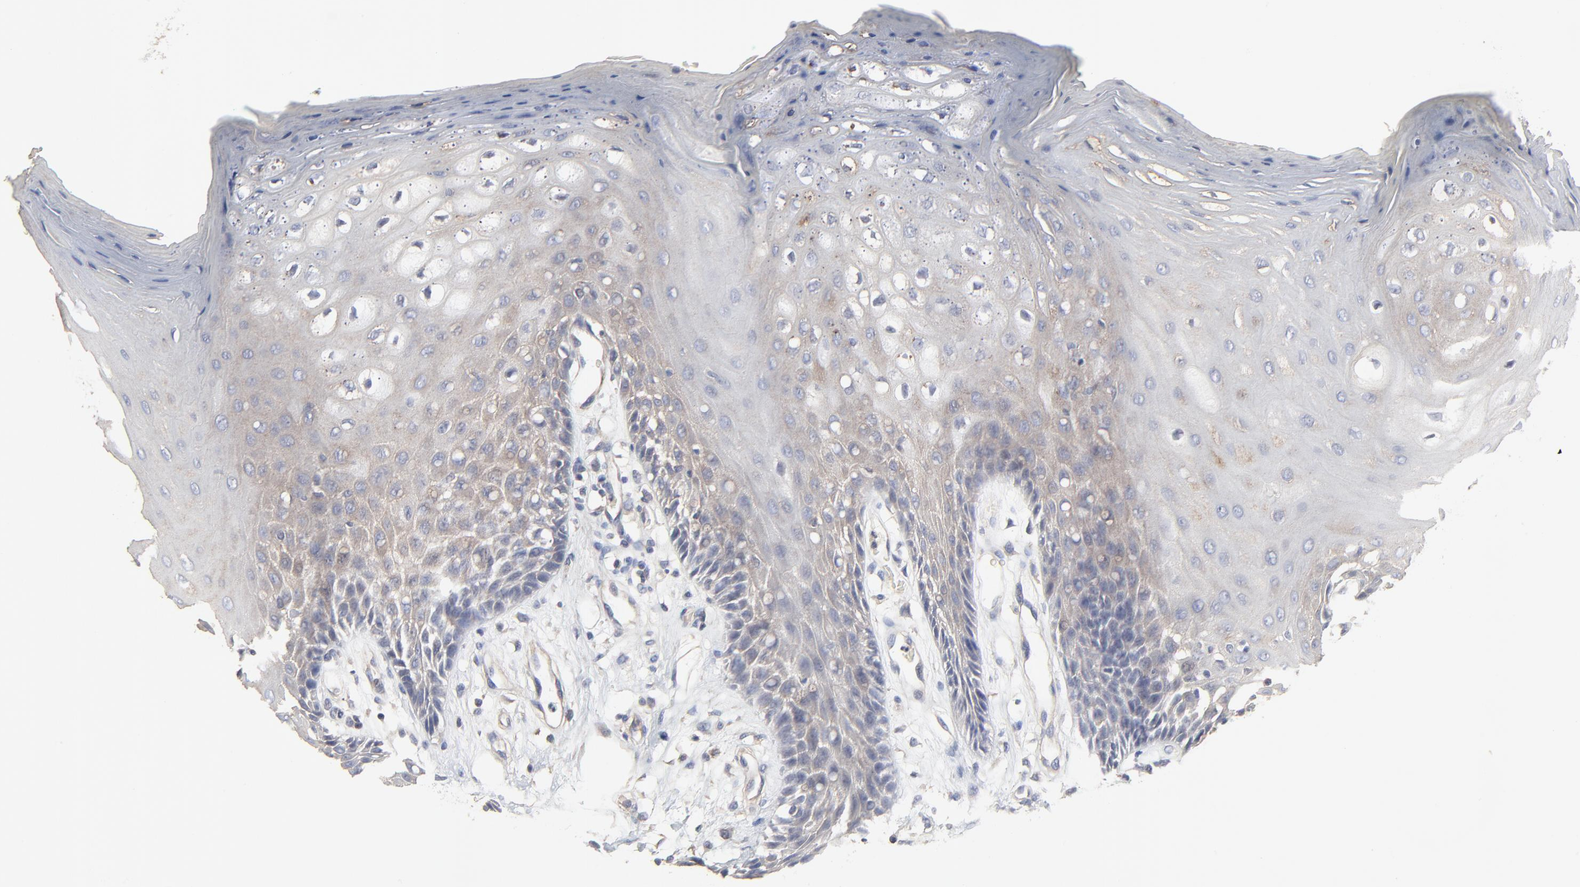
{"staining": {"intensity": "weak", "quantity": "25%-75%", "location": "cytoplasmic/membranous"}, "tissue": "oral mucosa", "cell_type": "Squamous epithelial cells", "image_type": "normal", "snomed": [{"axis": "morphology", "description": "Normal tissue, NOS"}, {"axis": "morphology", "description": "Squamous cell carcinoma, NOS"}, {"axis": "topography", "description": "Skeletal muscle"}, {"axis": "topography", "description": "Oral tissue"}, {"axis": "topography", "description": "Head-Neck"}], "caption": "This micrograph reveals IHC staining of unremarkable oral mucosa, with low weak cytoplasmic/membranous expression in about 25%-75% of squamous epithelial cells.", "gene": "NXF3", "patient": {"sex": "female", "age": 84}}